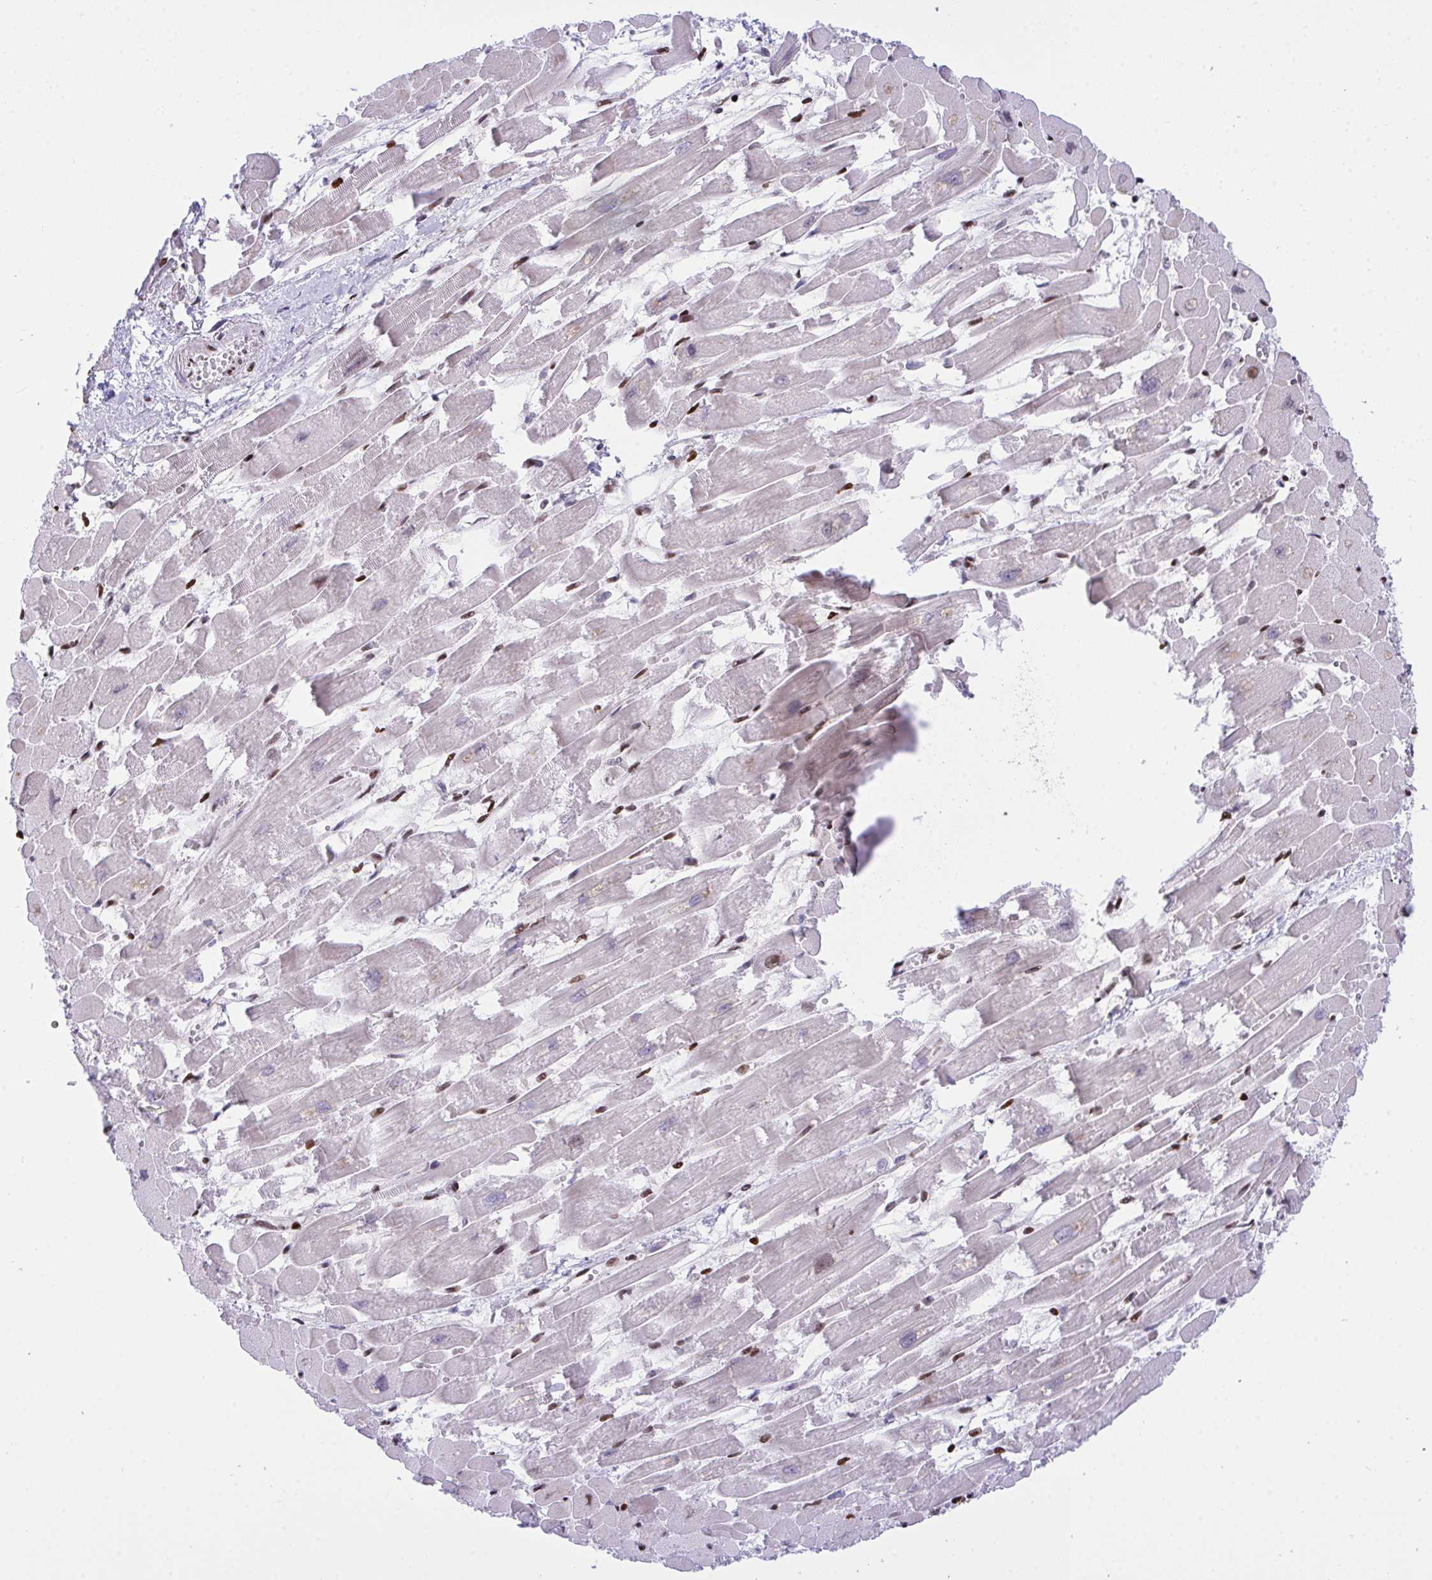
{"staining": {"intensity": "moderate", "quantity": "<25%", "location": "nuclear"}, "tissue": "heart muscle", "cell_type": "Cardiomyocytes", "image_type": "normal", "snomed": [{"axis": "morphology", "description": "Normal tissue, NOS"}, {"axis": "topography", "description": "Heart"}], "caption": "A high-resolution micrograph shows immunohistochemistry staining of unremarkable heart muscle, which reveals moderate nuclear positivity in about <25% of cardiomyocytes. (IHC, brightfield microscopy, high magnification).", "gene": "RAPGEF5", "patient": {"sex": "female", "age": 52}}